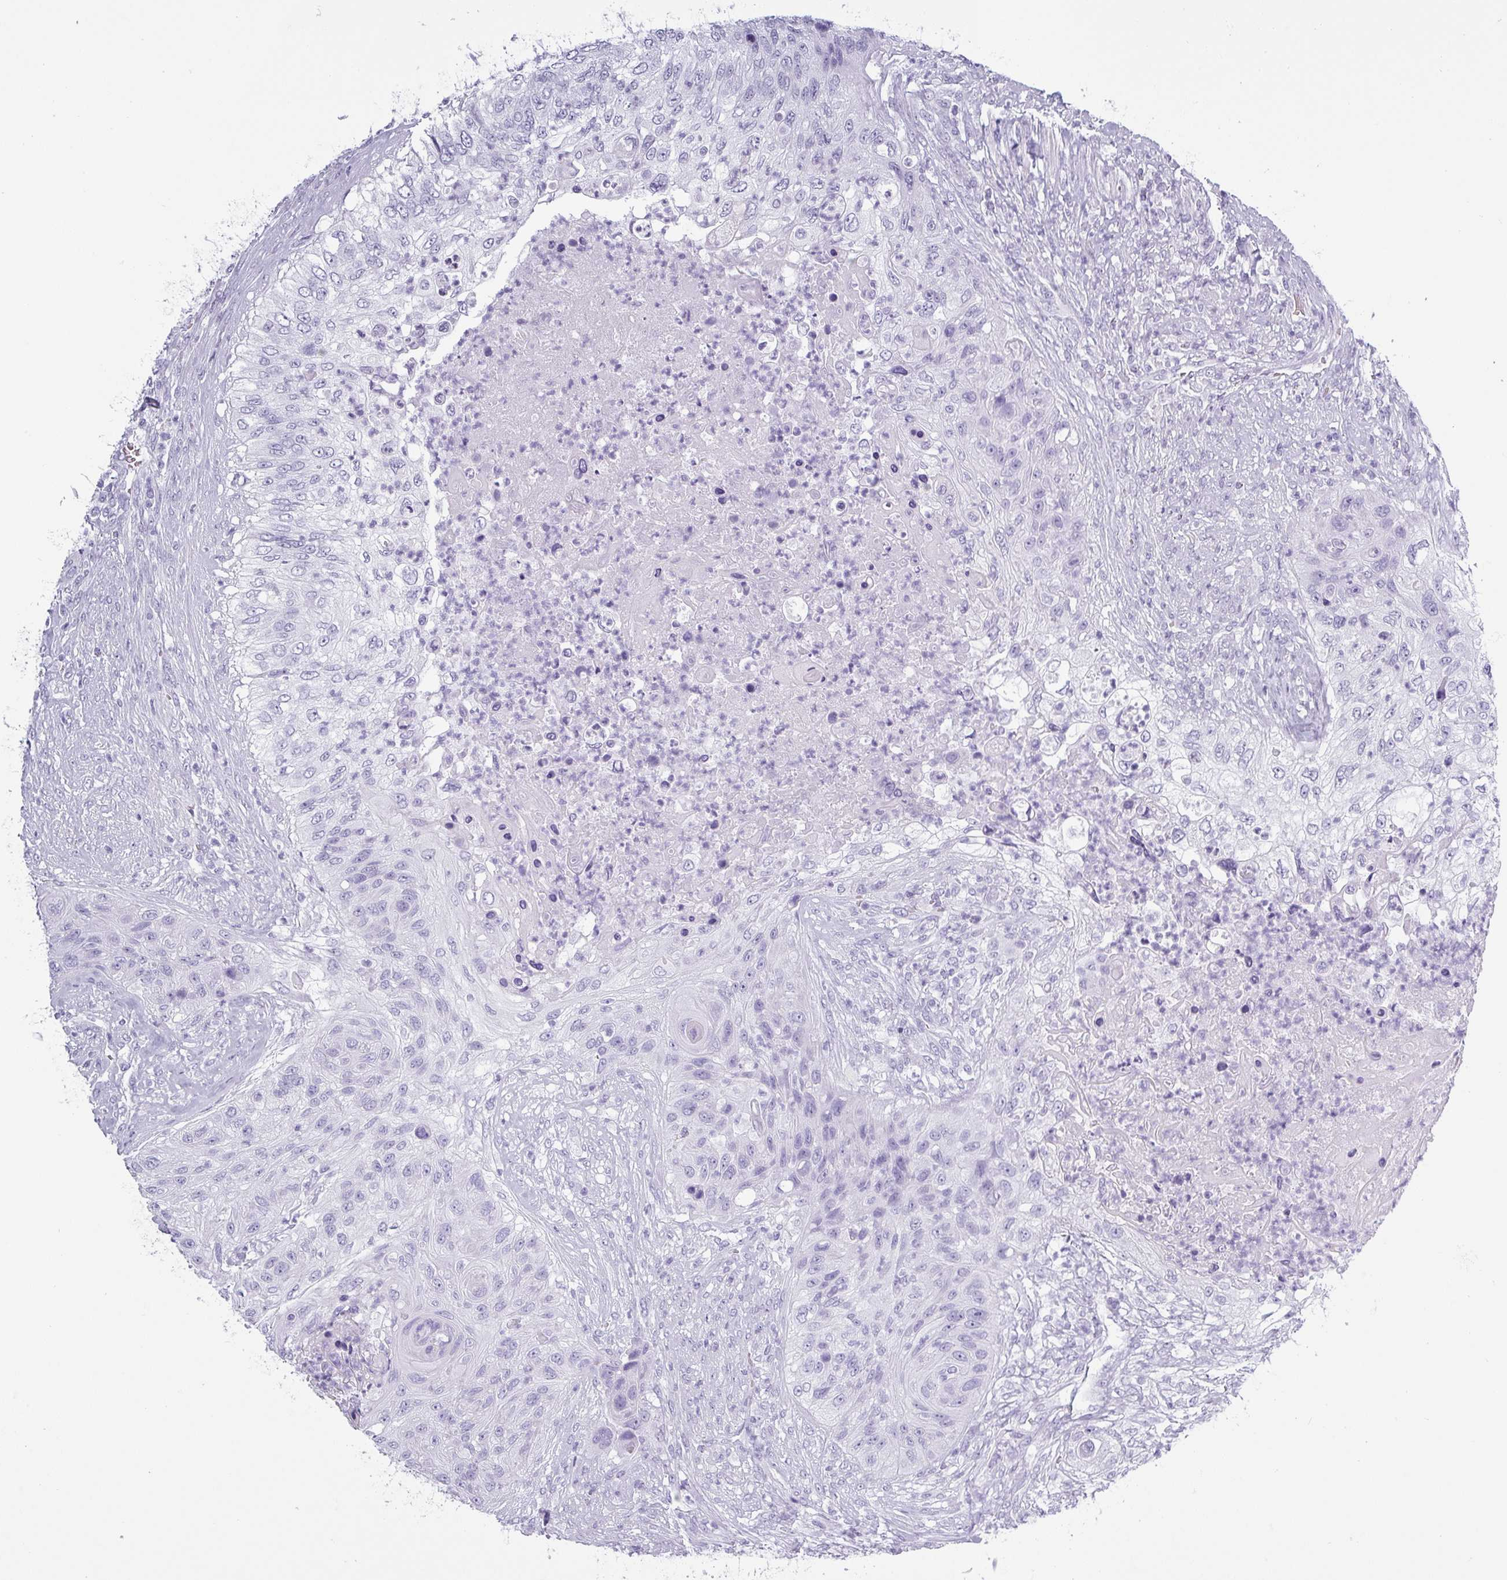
{"staining": {"intensity": "negative", "quantity": "none", "location": "none"}, "tissue": "urothelial cancer", "cell_type": "Tumor cells", "image_type": "cancer", "snomed": [{"axis": "morphology", "description": "Urothelial carcinoma, High grade"}, {"axis": "topography", "description": "Urinary bladder"}], "caption": "The immunohistochemistry (IHC) image has no significant expression in tumor cells of urothelial carcinoma (high-grade) tissue. (Immunohistochemistry (ihc), brightfield microscopy, high magnification).", "gene": "CRYBB2", "patient": {"sex": "female", "age": 60}}